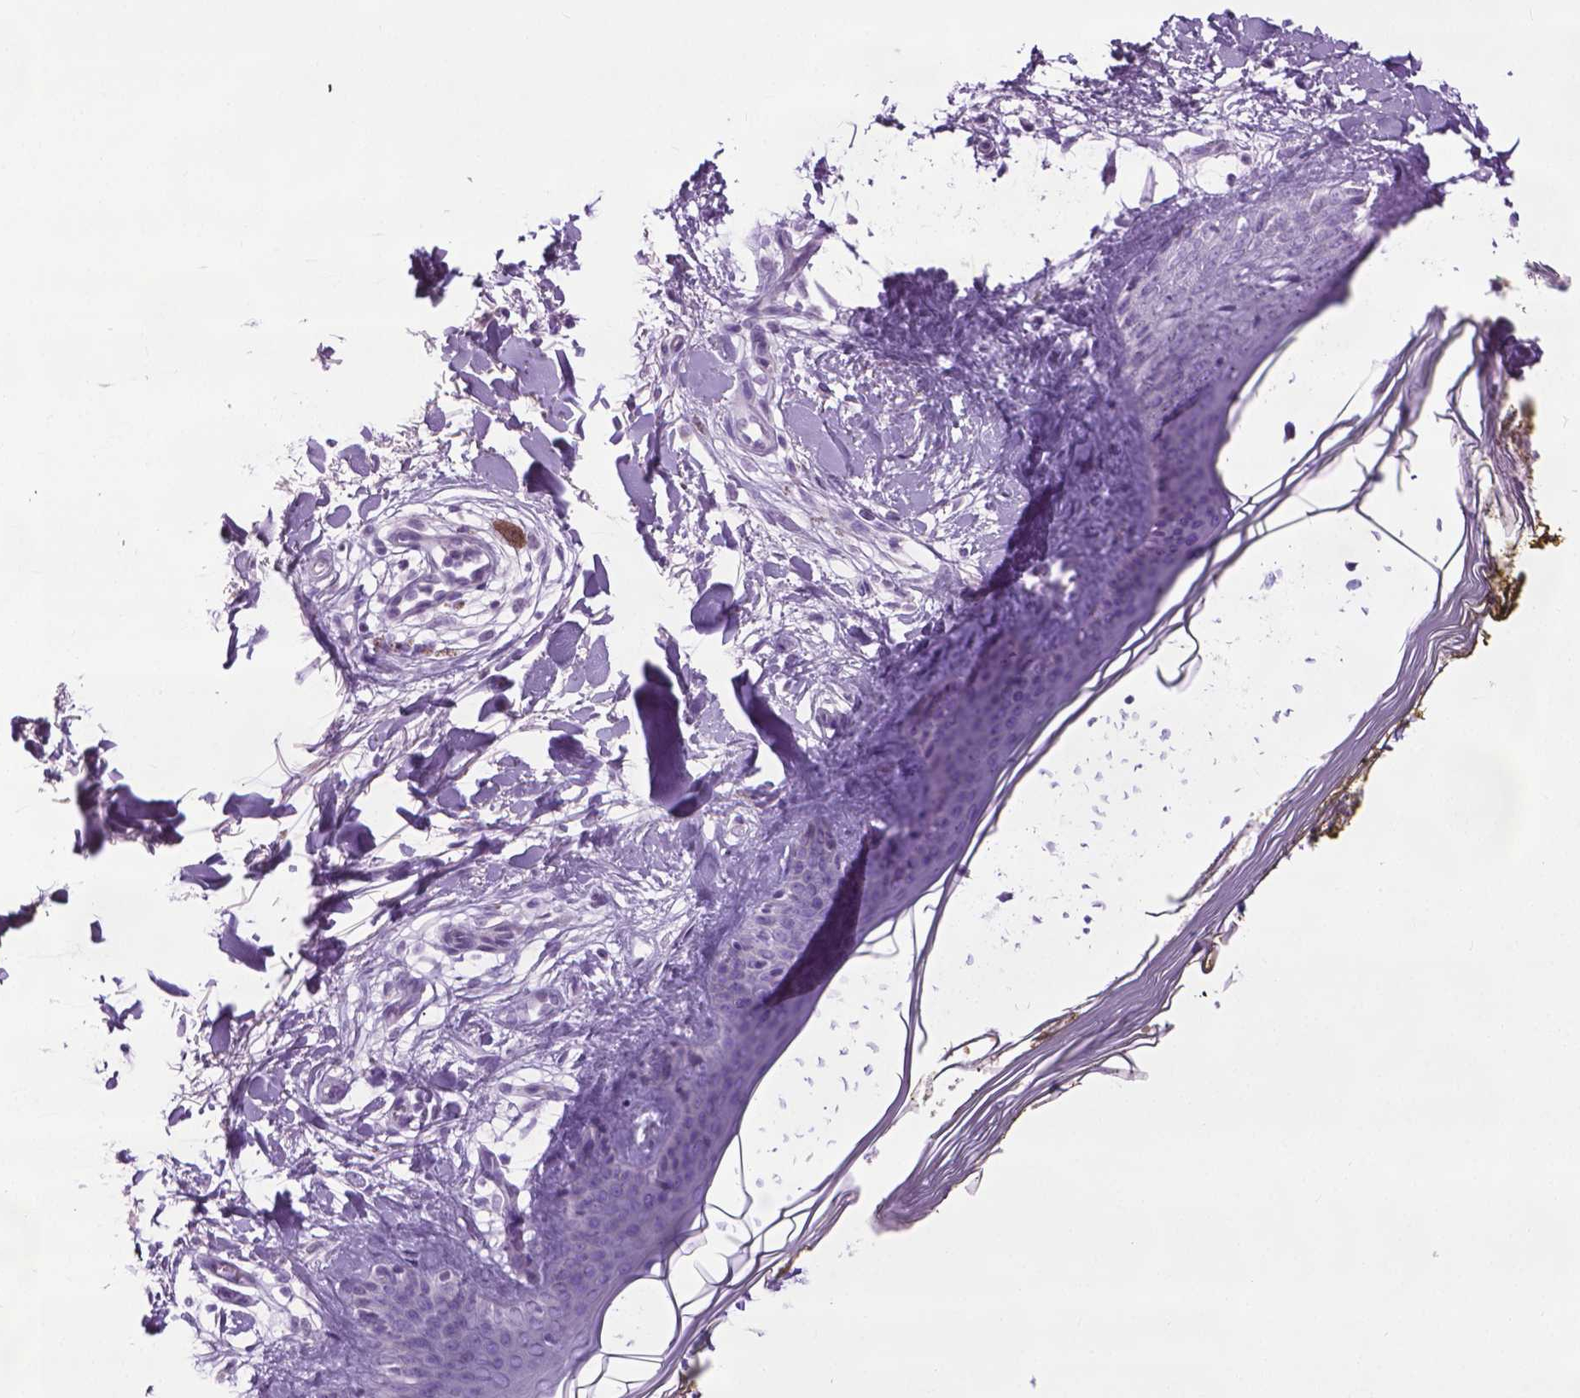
{"staining": {"intensity": "negative", "quantity": "none", "location": "none"}, "tissue": "skin", "cell_type": "Fibroblasts", "image_type": "normal", "snomed": [{"axis": "morphology", "description": "Normal tissue, NOS"}, {"axis": "topography", "description": "Skin"}], "caption": "The photomicrograph demonstrates no significant expression in fibroblasts of skin. (IHC, brightfield microscopy, high magnification).", "gene": "DNAI7", "patient": {"sex": "female", "age": 34}}